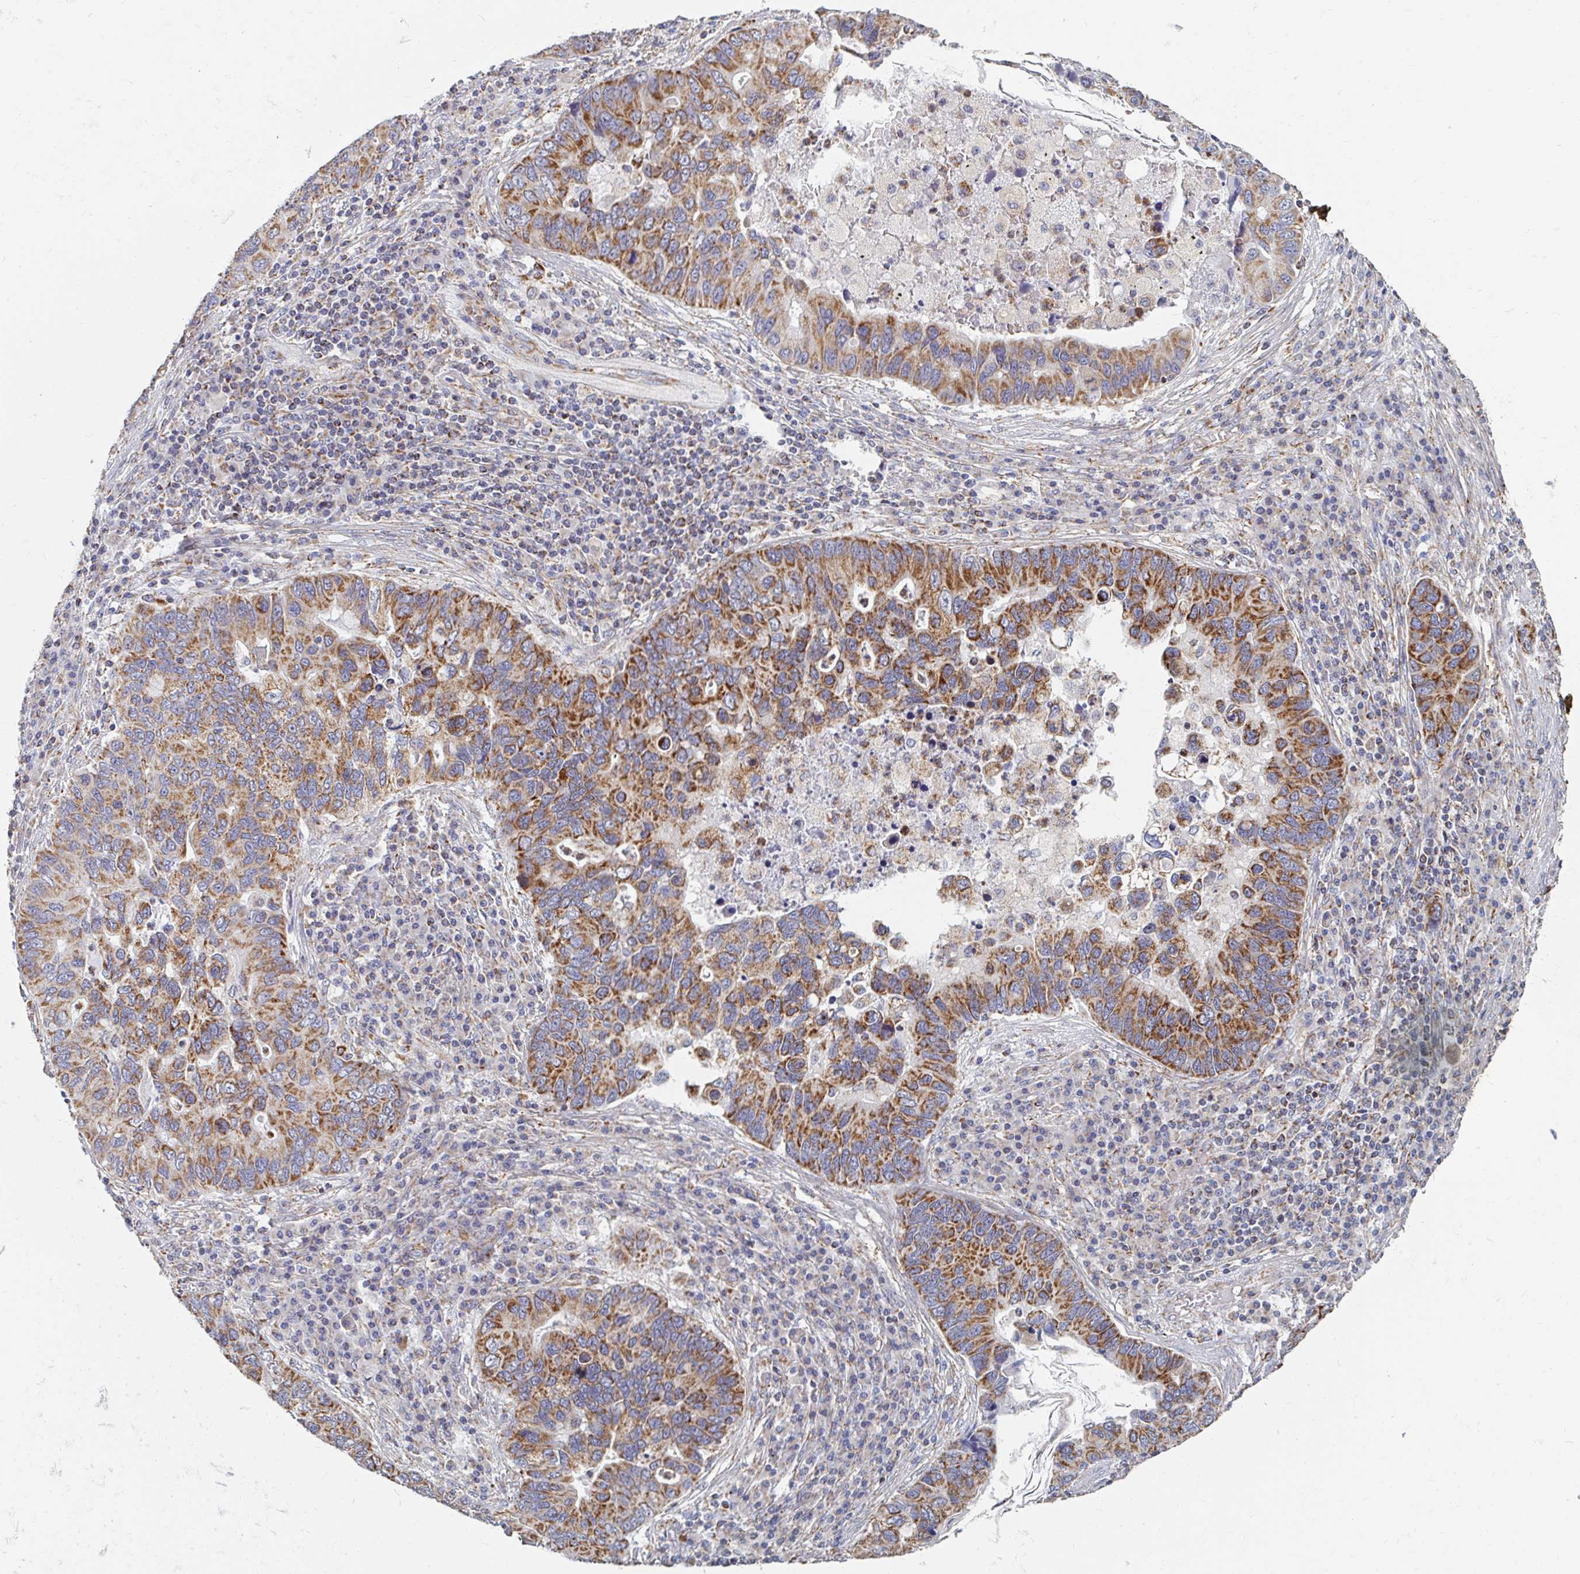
{"staining": {"intensity": "strong", "quantity": "25%-75%", "location": "cytoplasmic/membranous"}, "tissue": "lung cancer", "cell_type": "Tumor cells", "image_type": "cancer", "snomed": [{"axis": "morphology", "description": "Adenocarcinoma, NOS"}, {"axis": "morphology", "description": "Adenocarcinoma, metastatic, NOS"}, {"axis": "topography", "description": "Lymph node"}, {"axis": "topography", "description": "Lung"}], "caption": "Lung cancer (metastatic adenocarcinoma) stained for a protein exhibits strong cytoplasmic/membranous positivity in tumor cells.", "gene": "MAVS", "patient": {"sex": "female", "age": 54}}